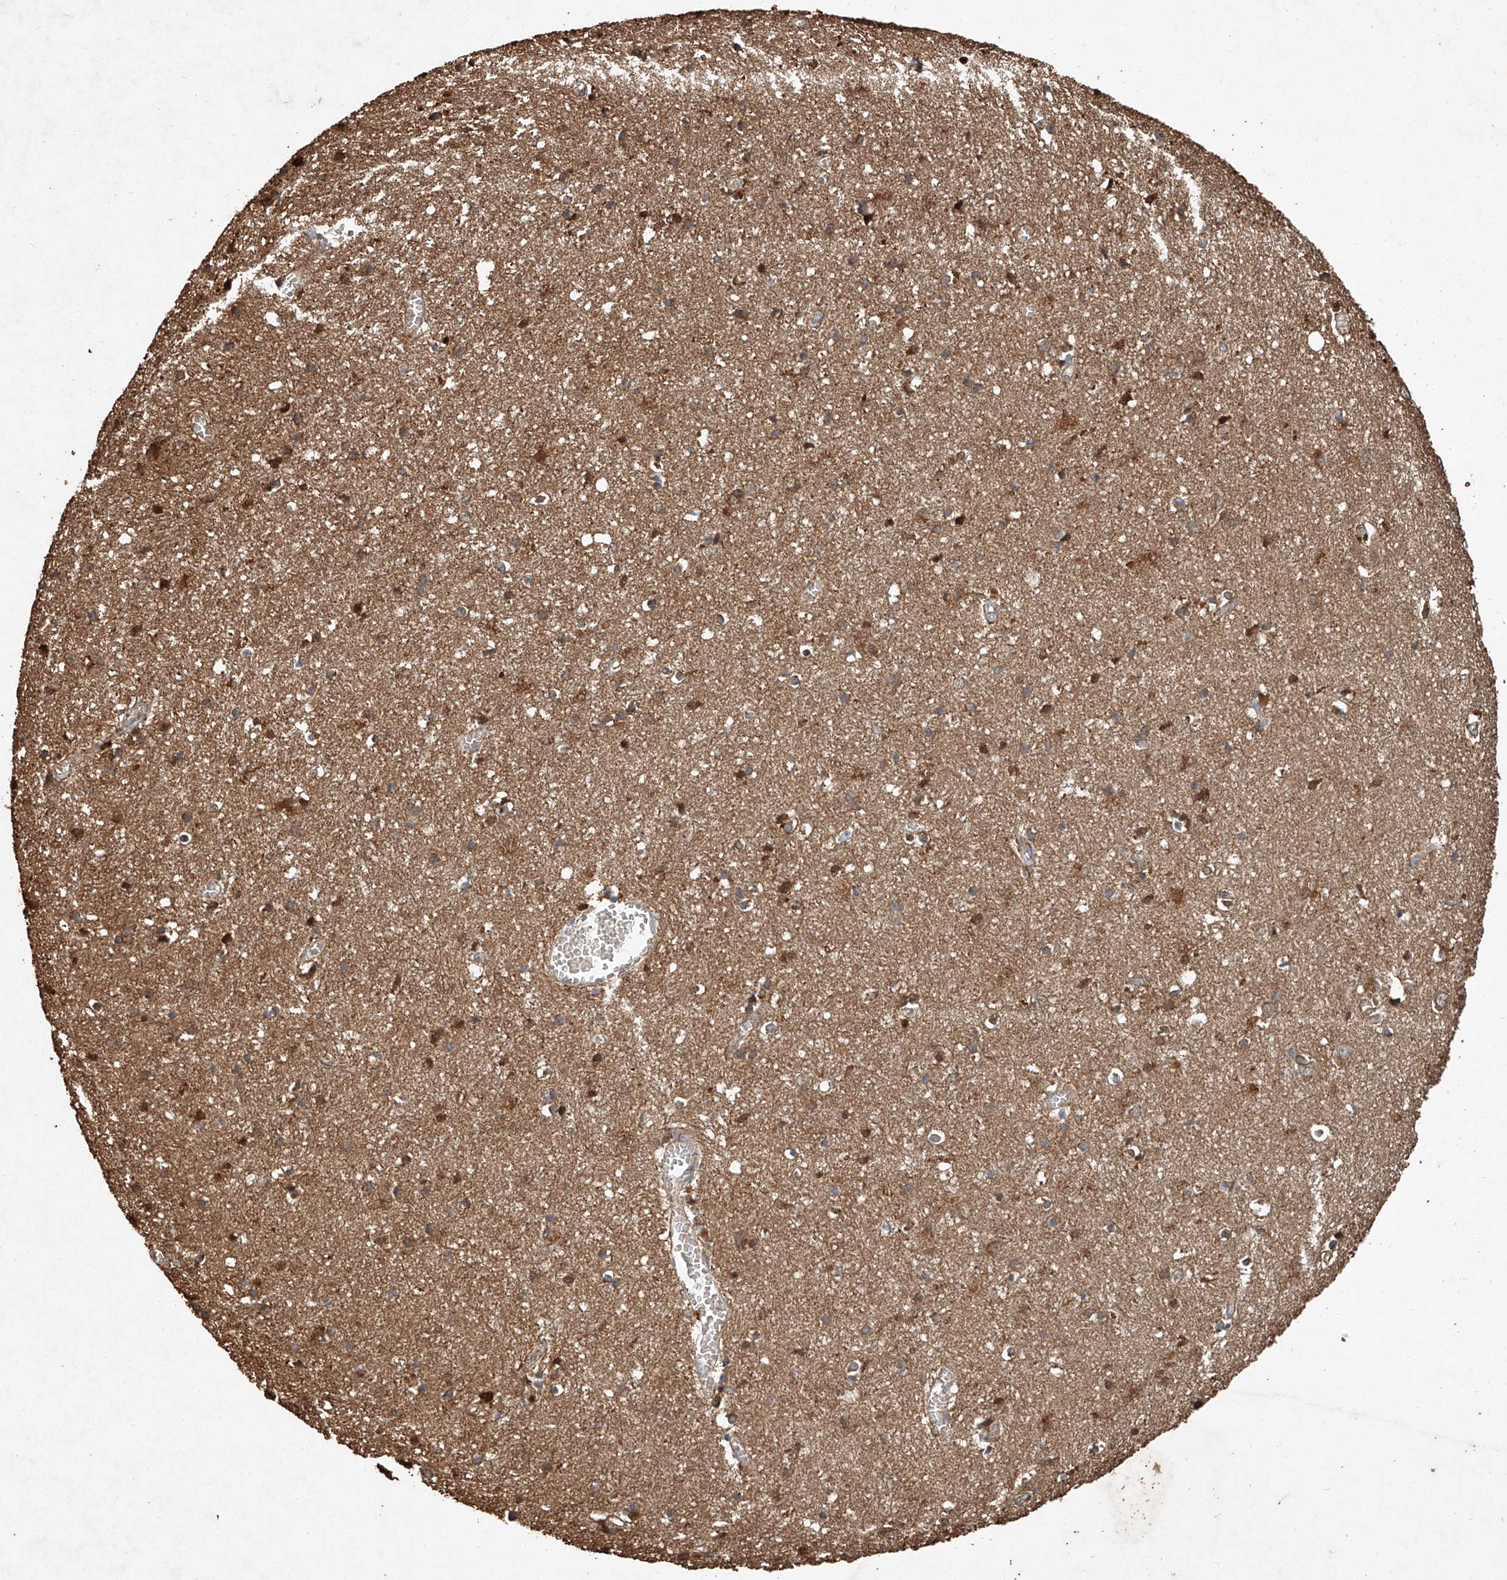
{"staining": {"intensity": "moderate", "quantity": ">75%", "location": "cytoplasmic/membranous"}, "tissue": "cerebral cortex", "cell_type": "Endothelial cells", "image_type": "normal", "snomed": [{"axis": "morphology", "description": "Normal tissue, NOS"}, {"axis": "topography", "description": "Cerebral cortex"}], "caption": "This histopathology image demonstrates benign cerebral cortex stained with IHC to label a protein in brown. The cytoplasmic/membranous of endothelial cells show moderate positivity for the protein. Nuclei are counter-stained blue.", "gene": "STK3", "patient": {"sex": "female", "age": 64}}